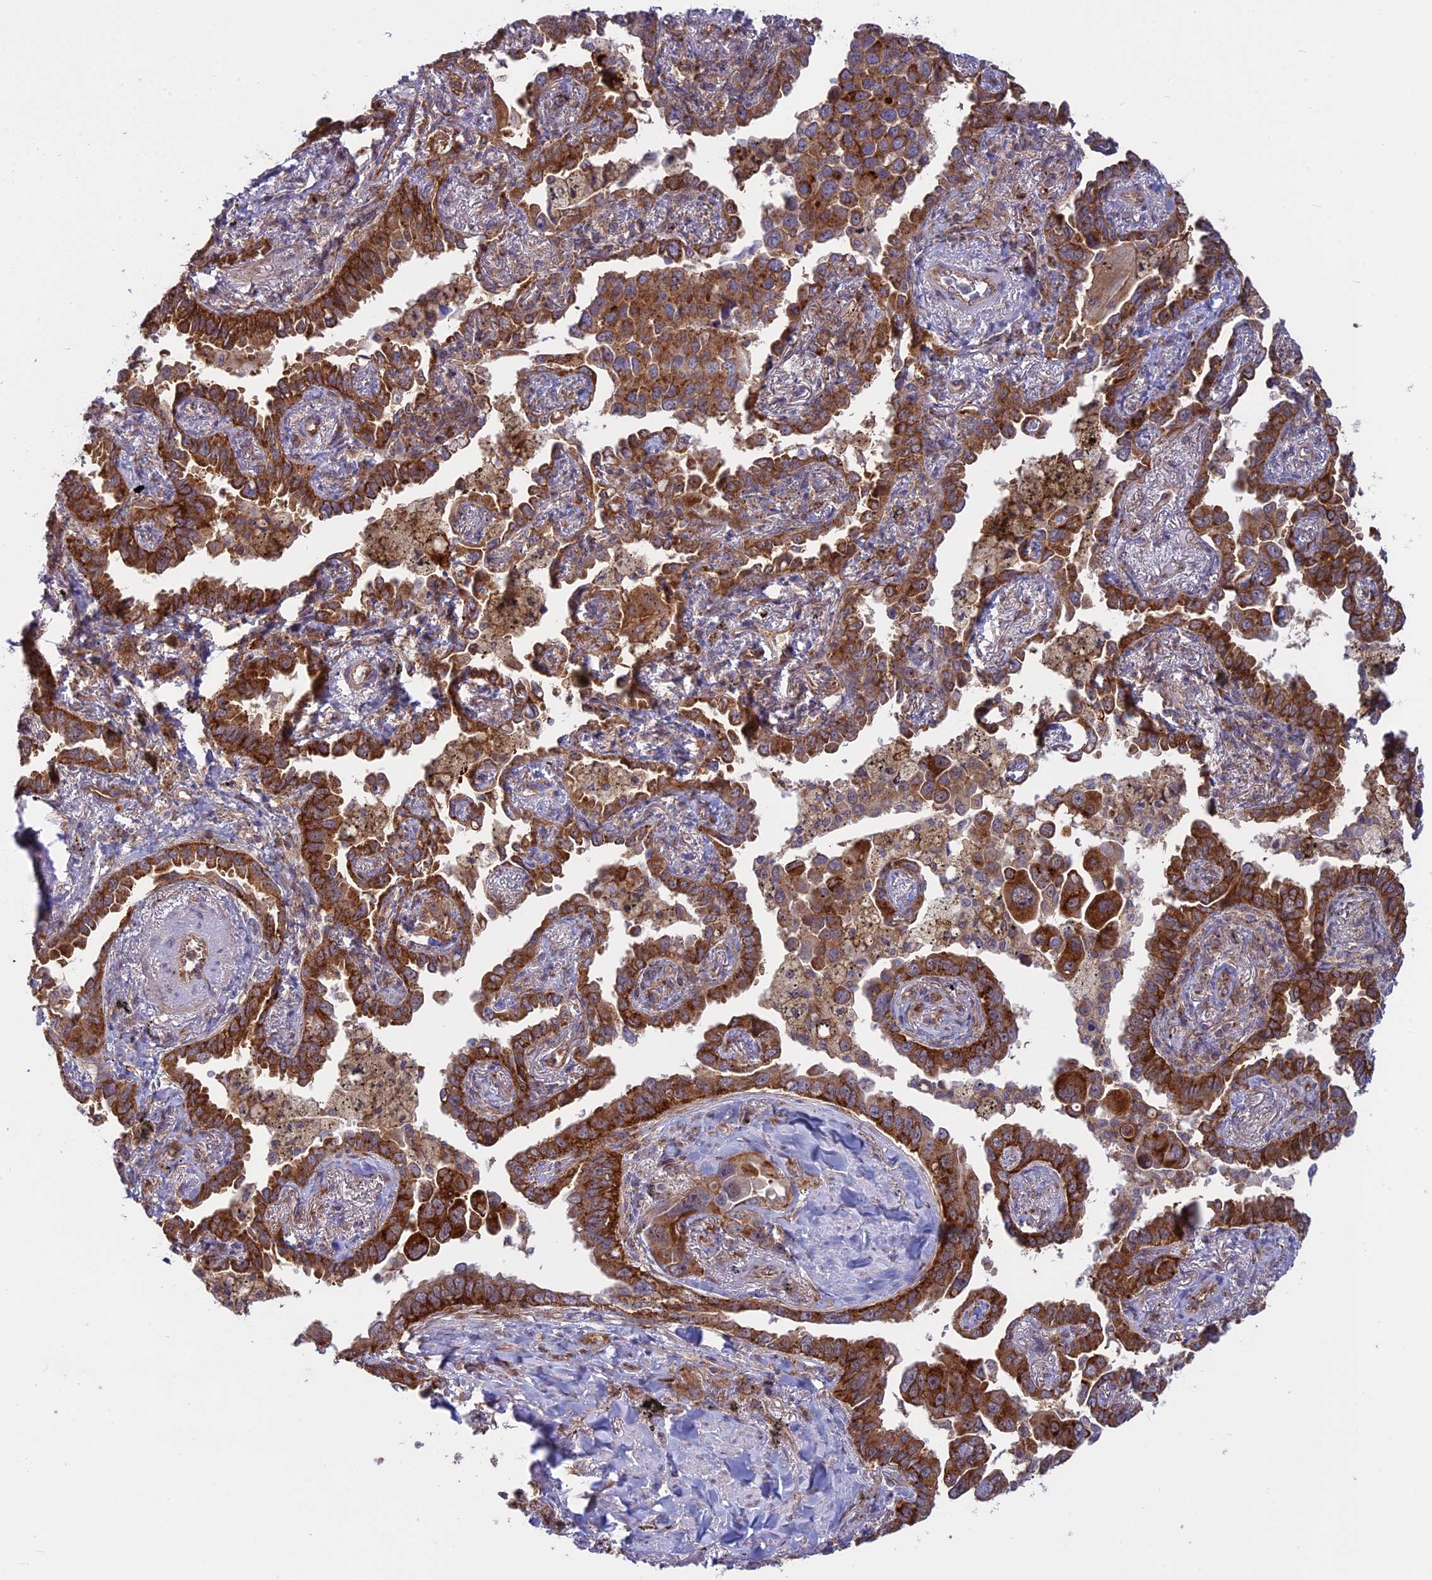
{"staining": {"intensity": "strong", "quantity": ">75%", "location": "cytoplasmic/membranous"}, "tissue": "lung cancer", "cell_type": "Tumor cells", "image_type": "cancer", "snomed": [{"axis": "morphology", "description": "Adenocarcinoma, NOS"}, {"axis": "topography", "description": "Lung"}], "caption": "Immunohistochemistry photomicrograph of human lung cancer stained for a protein (brown), which shows high levels of strong cytoplasmic/membranous expression in about >75% of tumor cells.", "gene": "CLINT1", "patient": {"sex": "male", "age": 67}}